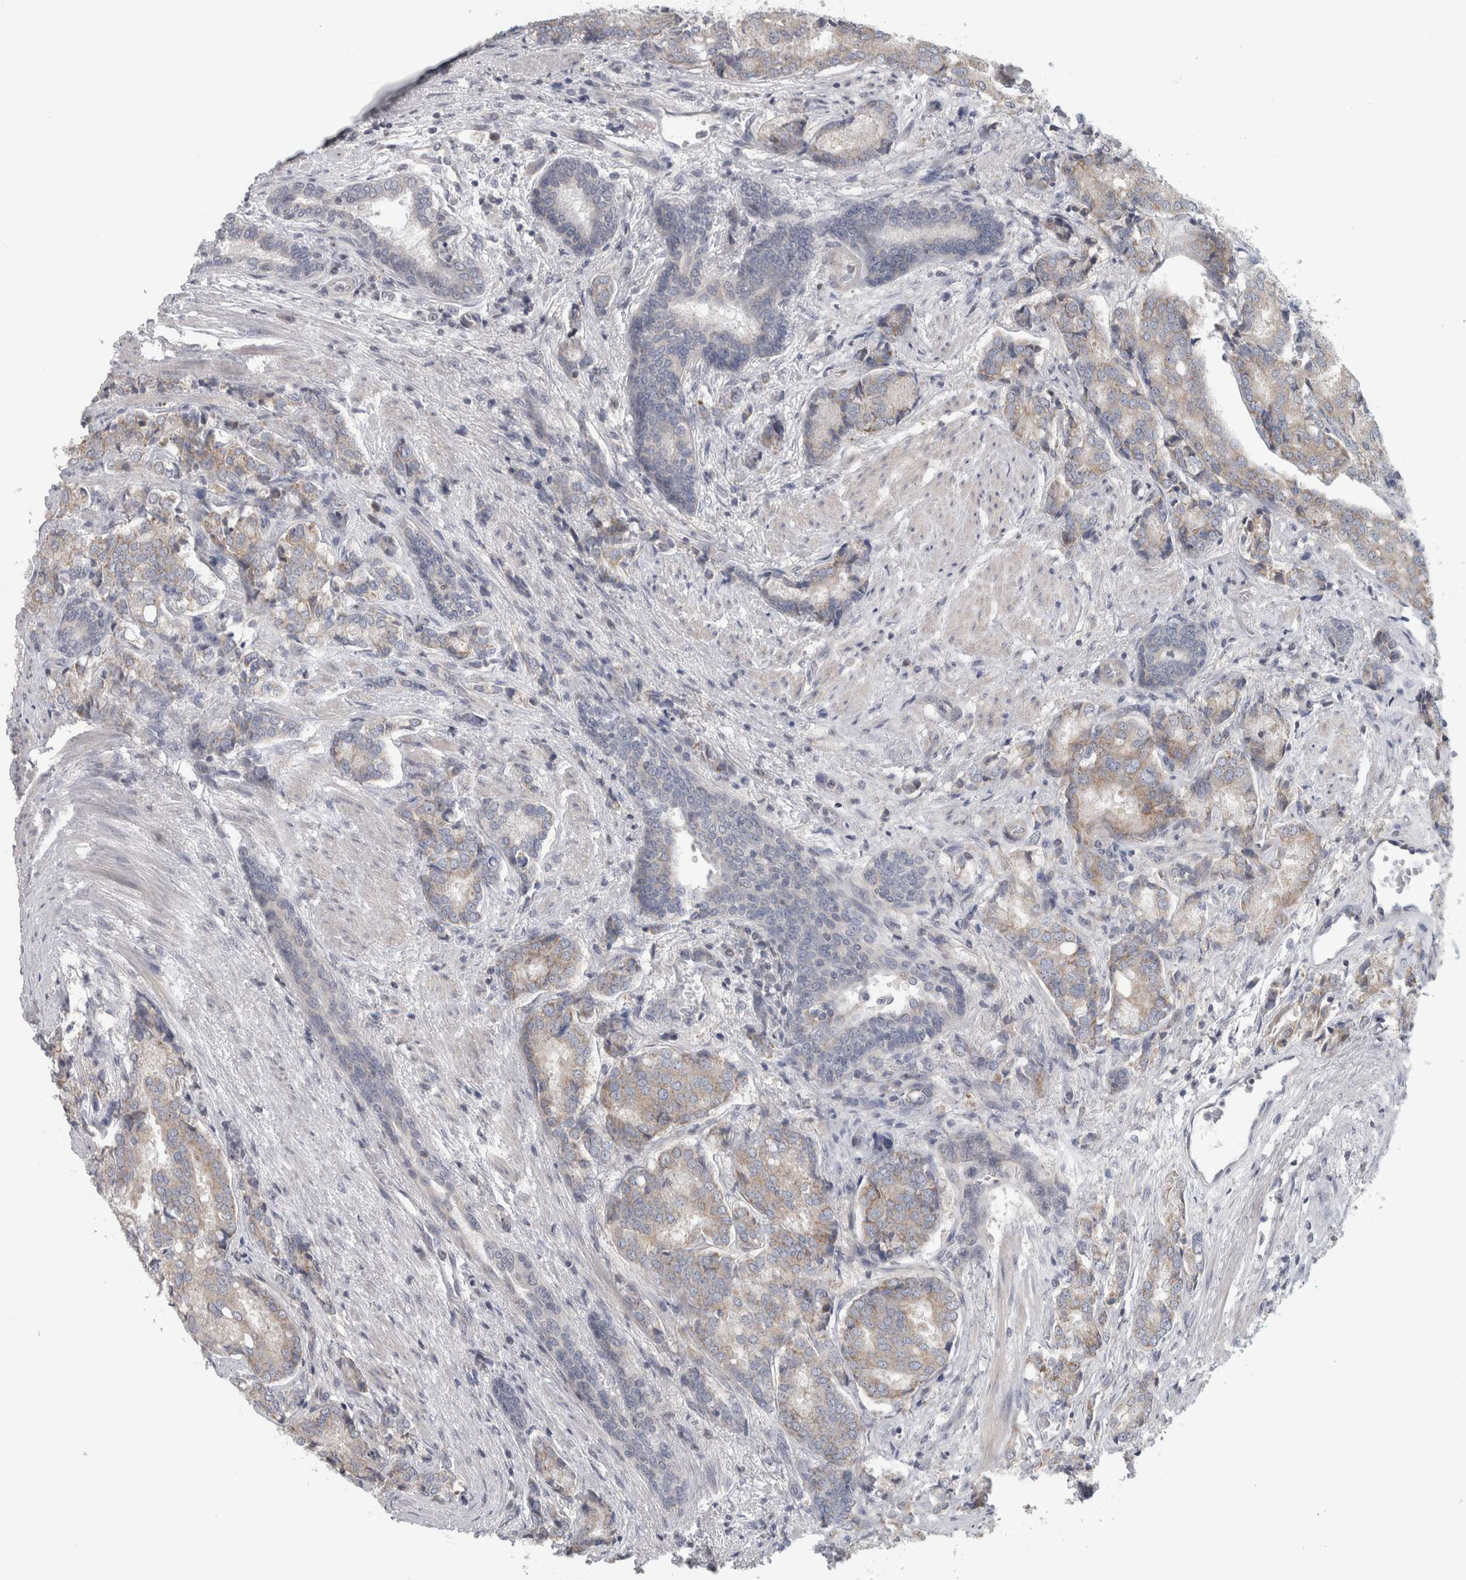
{"staining": {"intensity": "weak", "quantity": ">75%", "location": "cytoplasmic/membranous"}, "tissue": "prostate cancer", "cell_type": "Tumor cells", "image_type": "cancer", "snomed": [{"axis": "morphology", "description": "Adenocarcinoma, High grade"}, {"axis": "topography", "description": "Prostate"}], "caption": "Immunohistochemistry image of prostate cancer stained for a protein (brown), which exhibits low levels of weak cytoplasmic/membranous staining in approximately >75% of tumor cells.", "gene": "CWC27", "patient": {"sex": "male", "age": 50}}